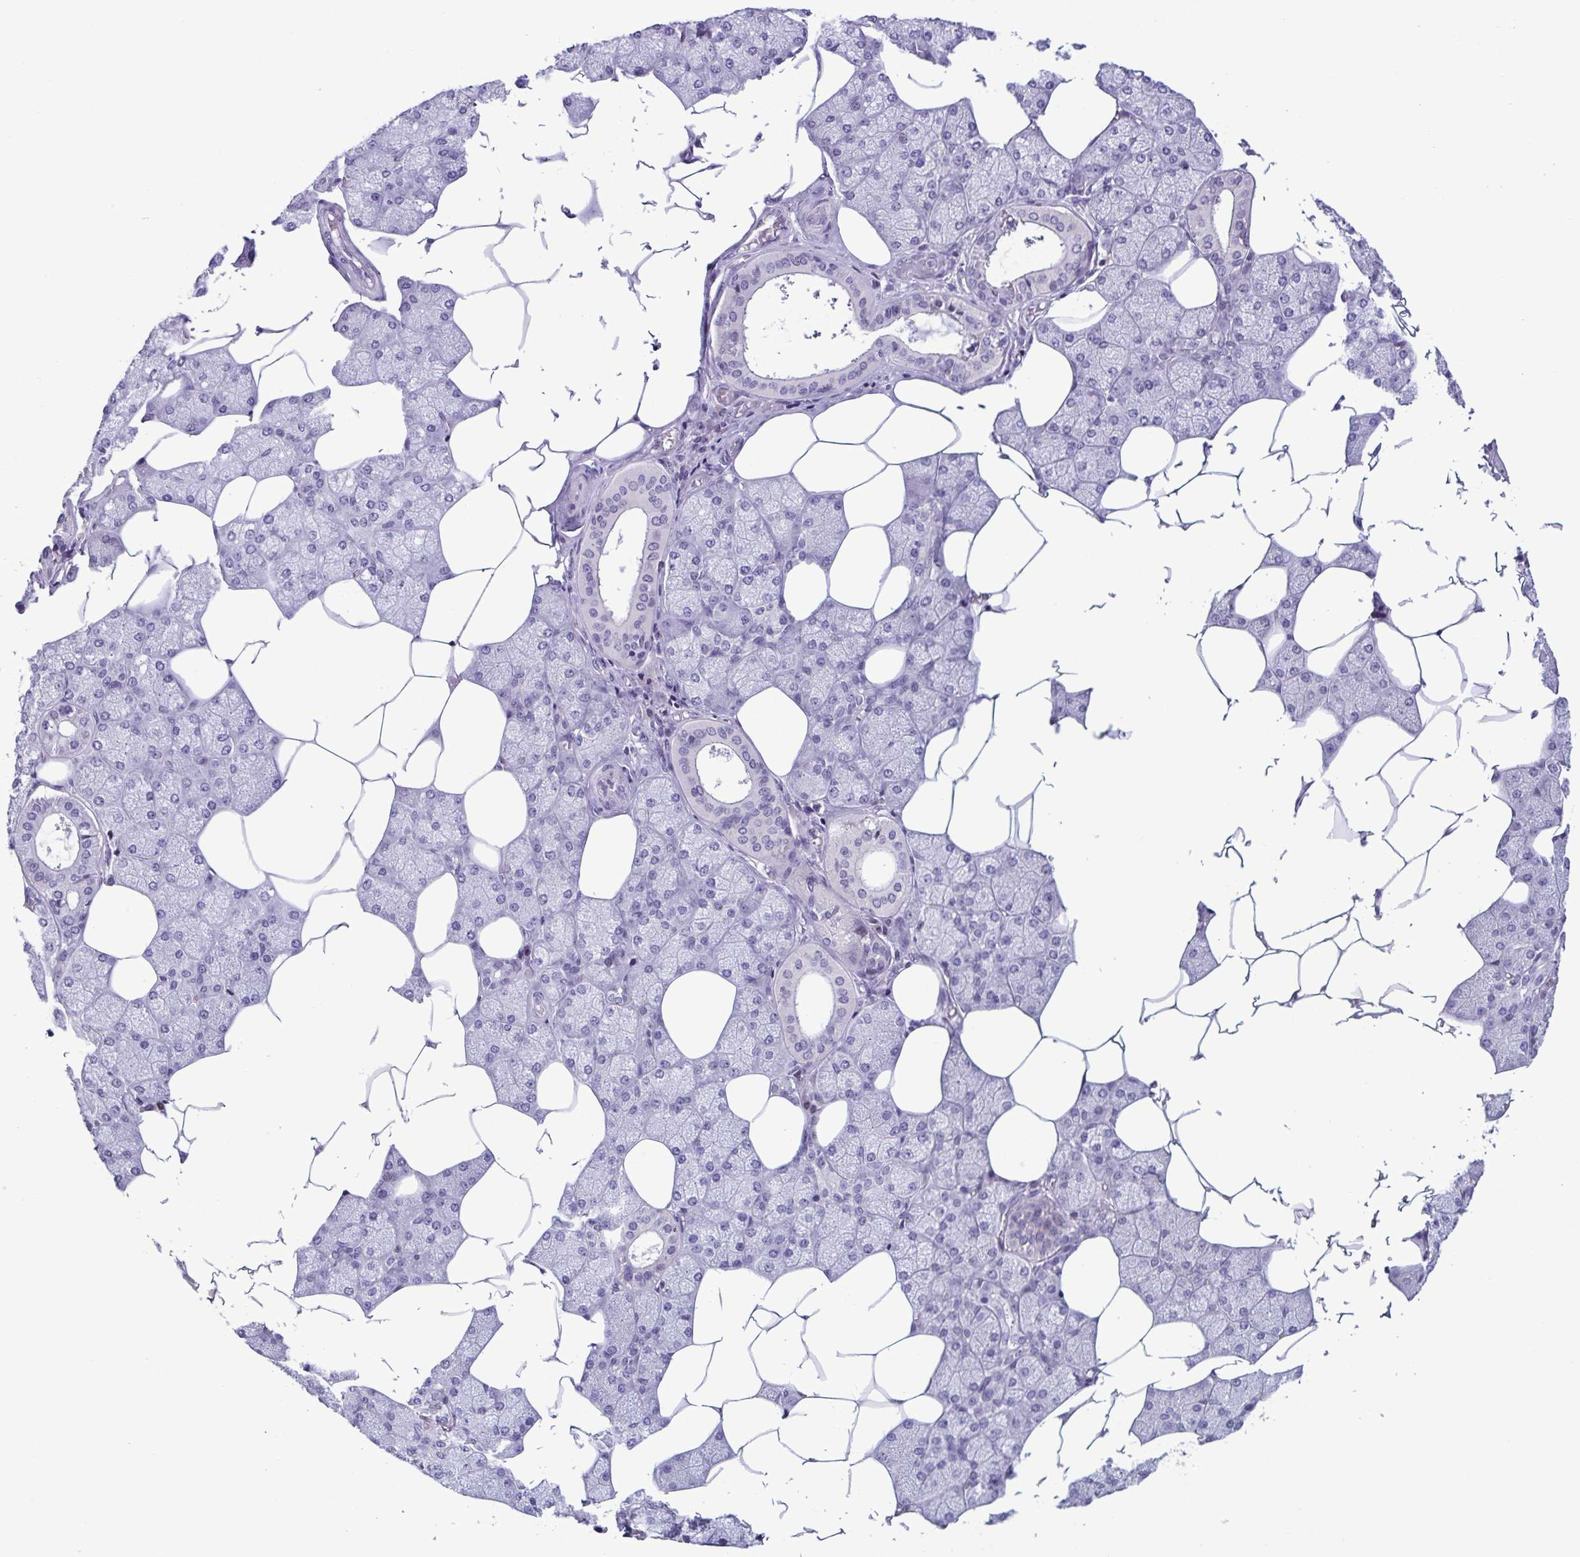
{"staining": {"intensity": "negative", "quantity": "none", "location": "none"}, "tissue": "salivary gland", "cell_type": "Glandular cells", "image_type": "normal", "snomed": [{"axis": "morphology", "description": "Normal tissue, NOS"}, {"axis": "topography", "description": "Salivary gland"}], "caption": "Salivary gland stained for a protein using immunohistochemistry (IHC) exhibits no positivity glandular cells.", "gene": "IRF1", "patient": {"sex": "female", "age": 43}}